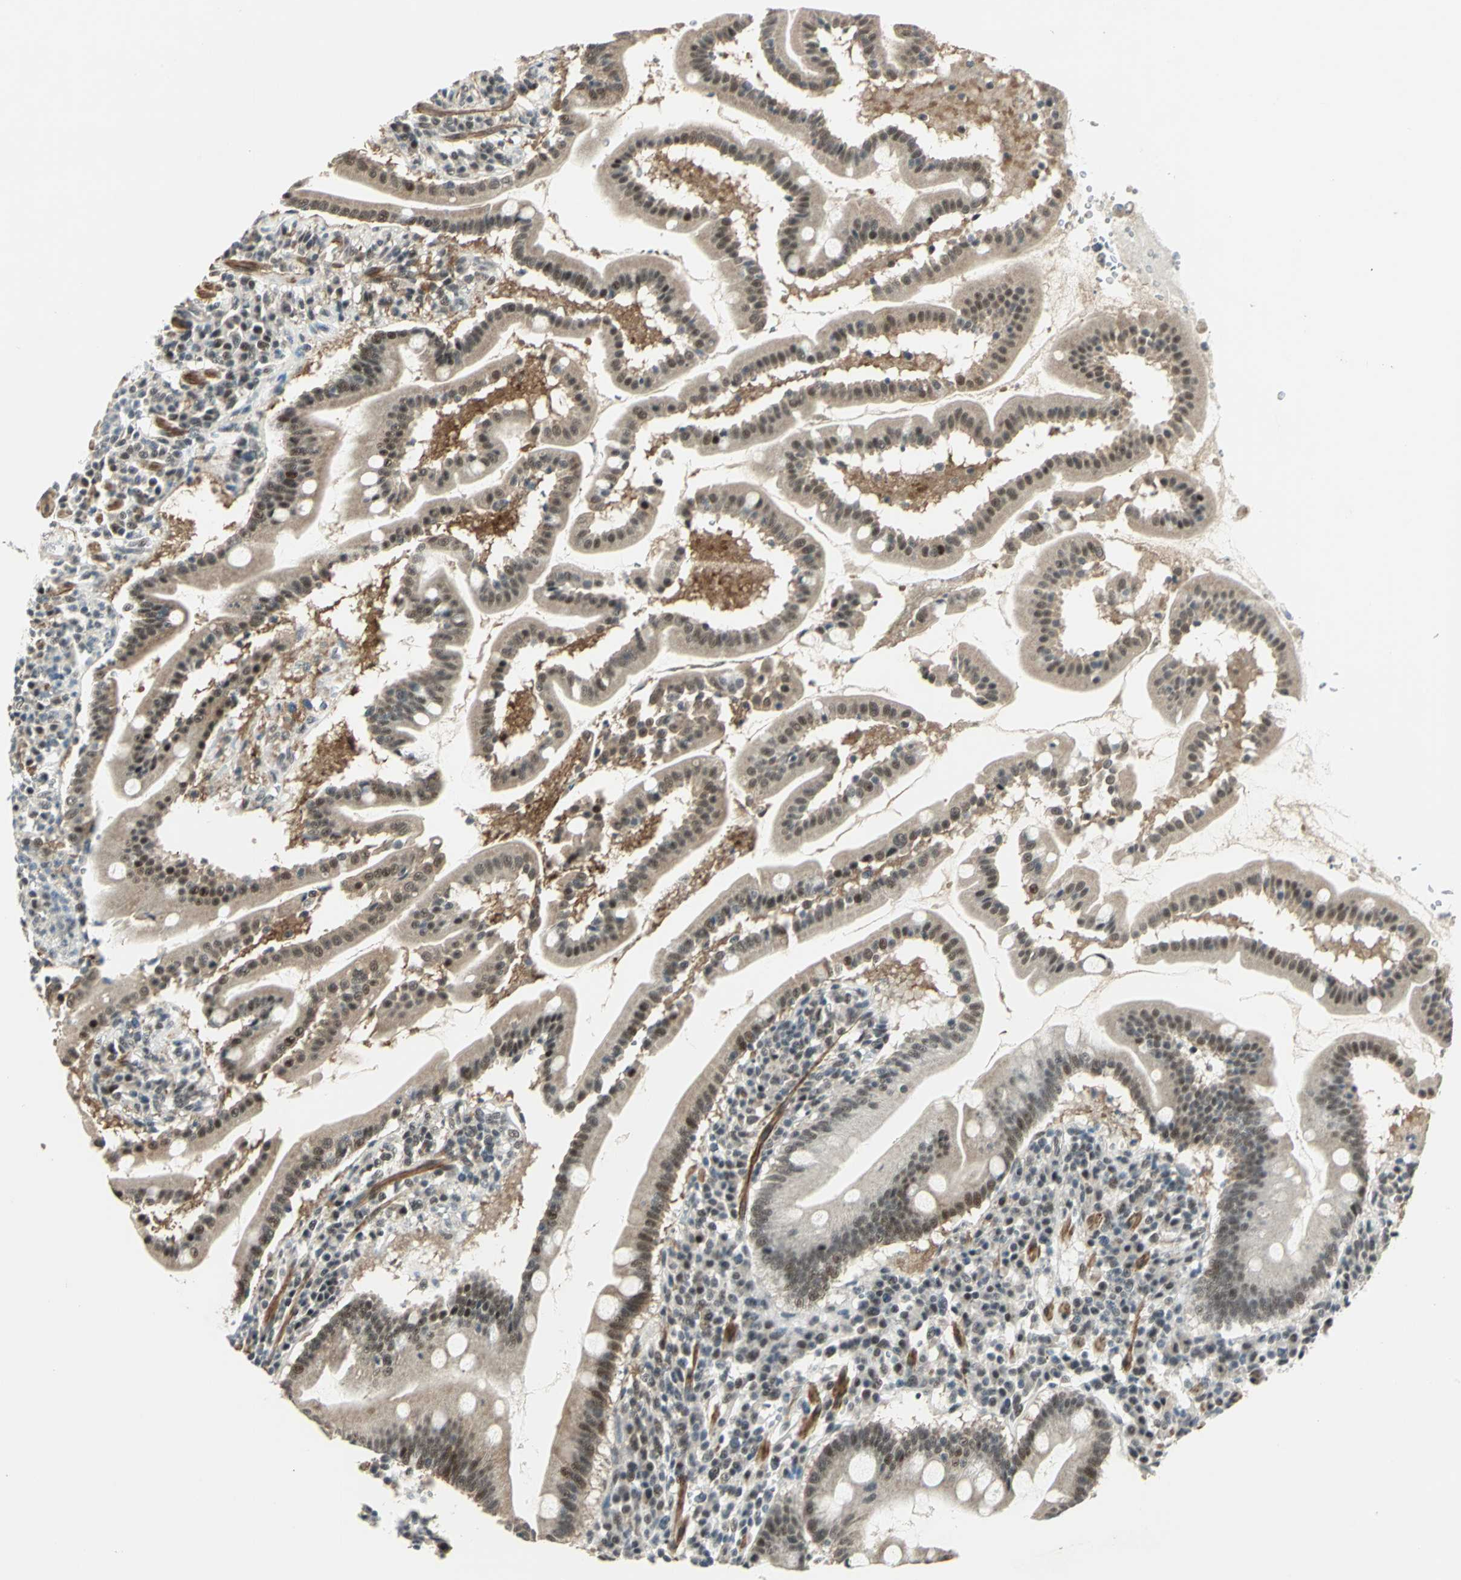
{"staining": {"intensity": "weak", "quantity": ">75%", "location": "cytoplasmic/membranous,nuclear"}, "tissue": "duodenum", "cell_type": "Glandular cells", "image_type": "normal", "snomed": [{"axis": "morphology", "description": "Normal tissue, NOS"}, {"axis": "topography", "description": "Duodenum"}], "caption": "Immunohistochemical staining of benign duodenum reveals weak cytoplasmic/membranous,nuclear protein staining in about >75% of glandular cells.", "gene": "MTA1", "patient": {"sex": "male", "age": 50}}